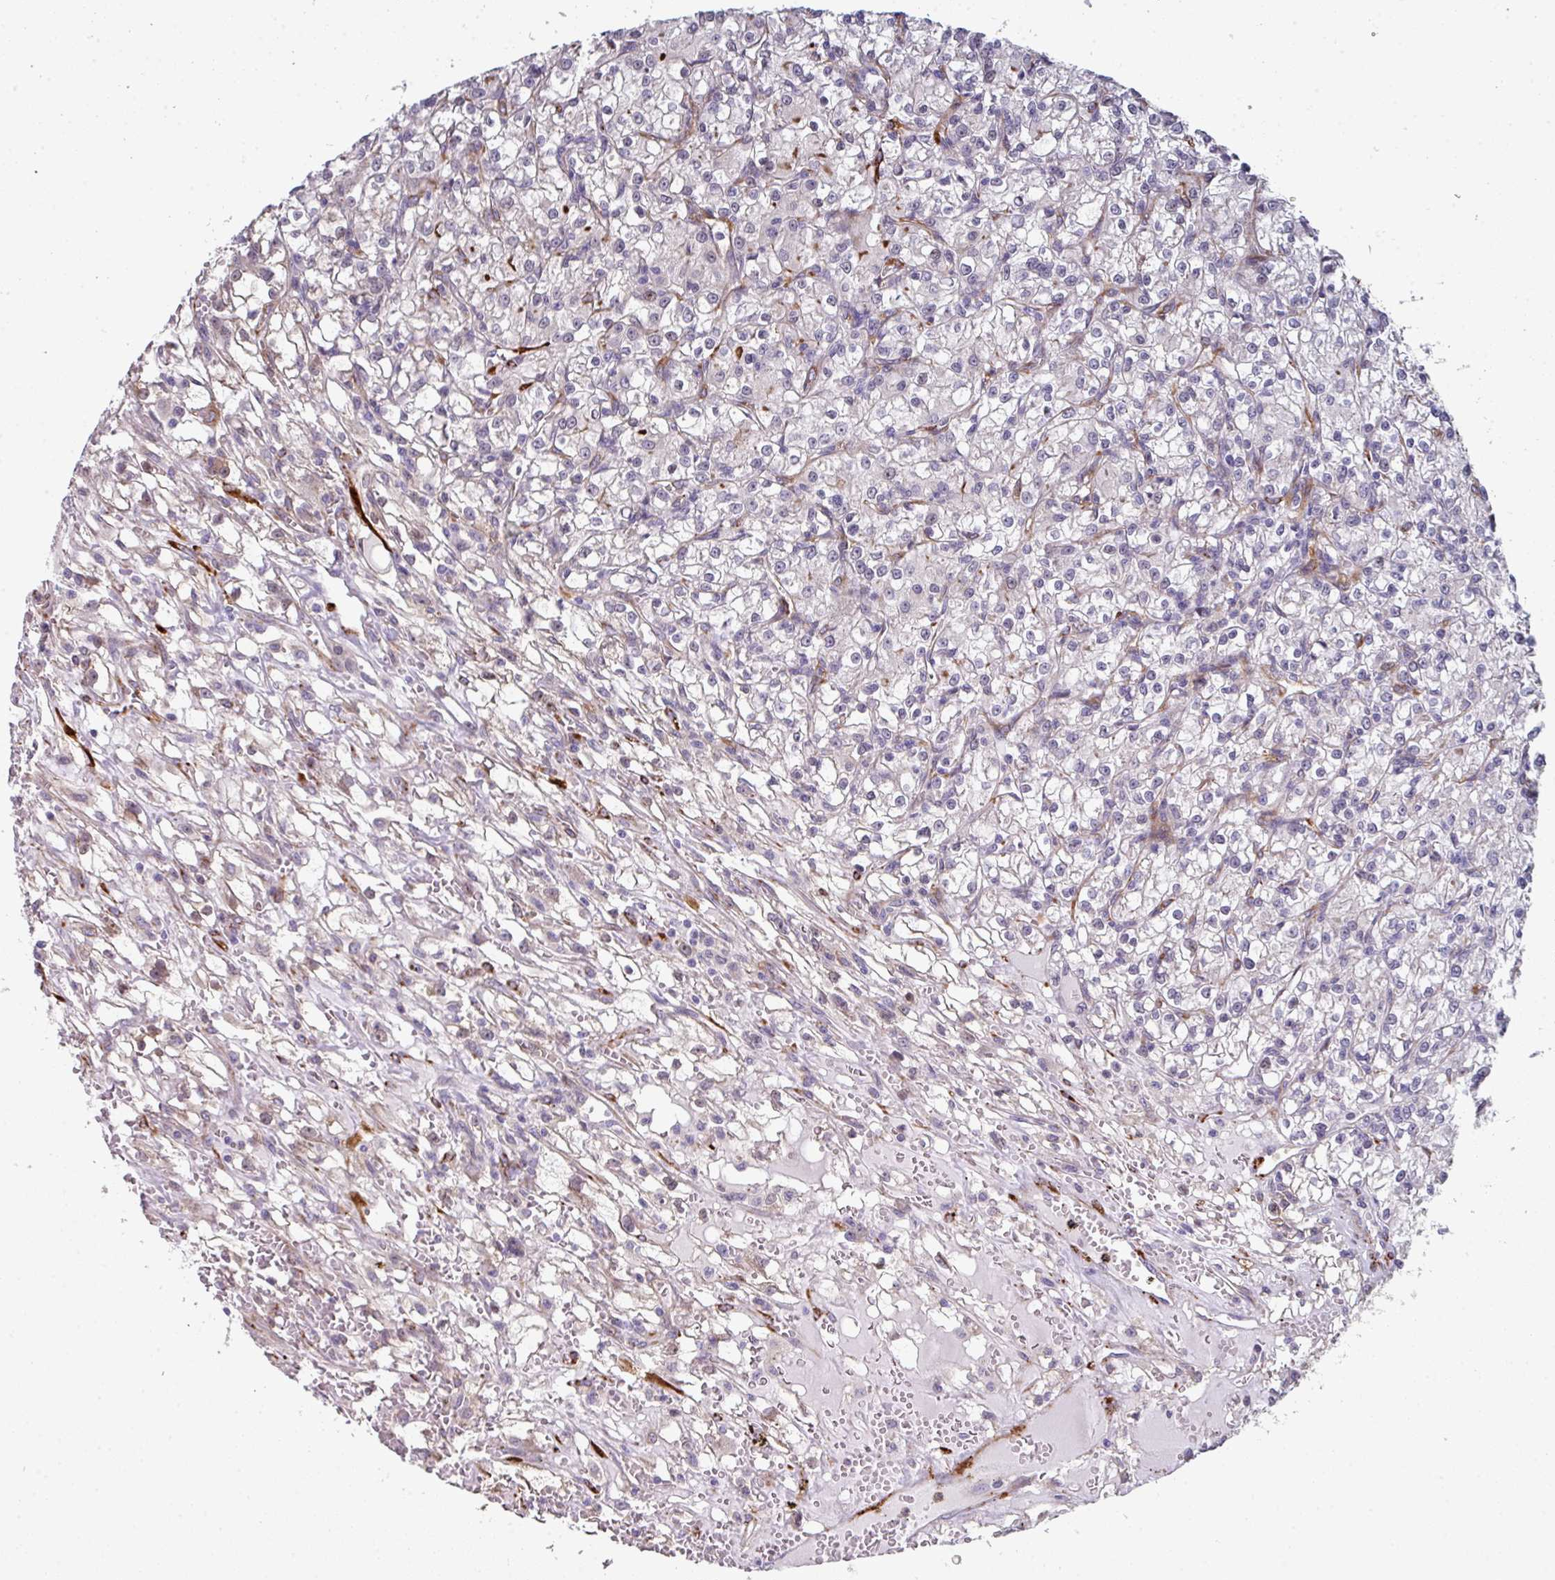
{"staining": {"intensity": "negative", "quantity": "none", "location": "none"}, "tissue": "renal cancer", "cell_type": "Tumor cells", "image_type": "cancer", "snomed": [{"axis": "morphology", "description": "Adenocarcinoma, NOS"}, {"axis": "topography", "description": "Kidney"}], "caption": "IHC histopathology image of neoplastic tissue: renal adenocarcinoma stained with DAB reveals no significant protein positivity in tumor cells.", "gene": "BEND5", "patient": {"sex": "female", "age": 59}}